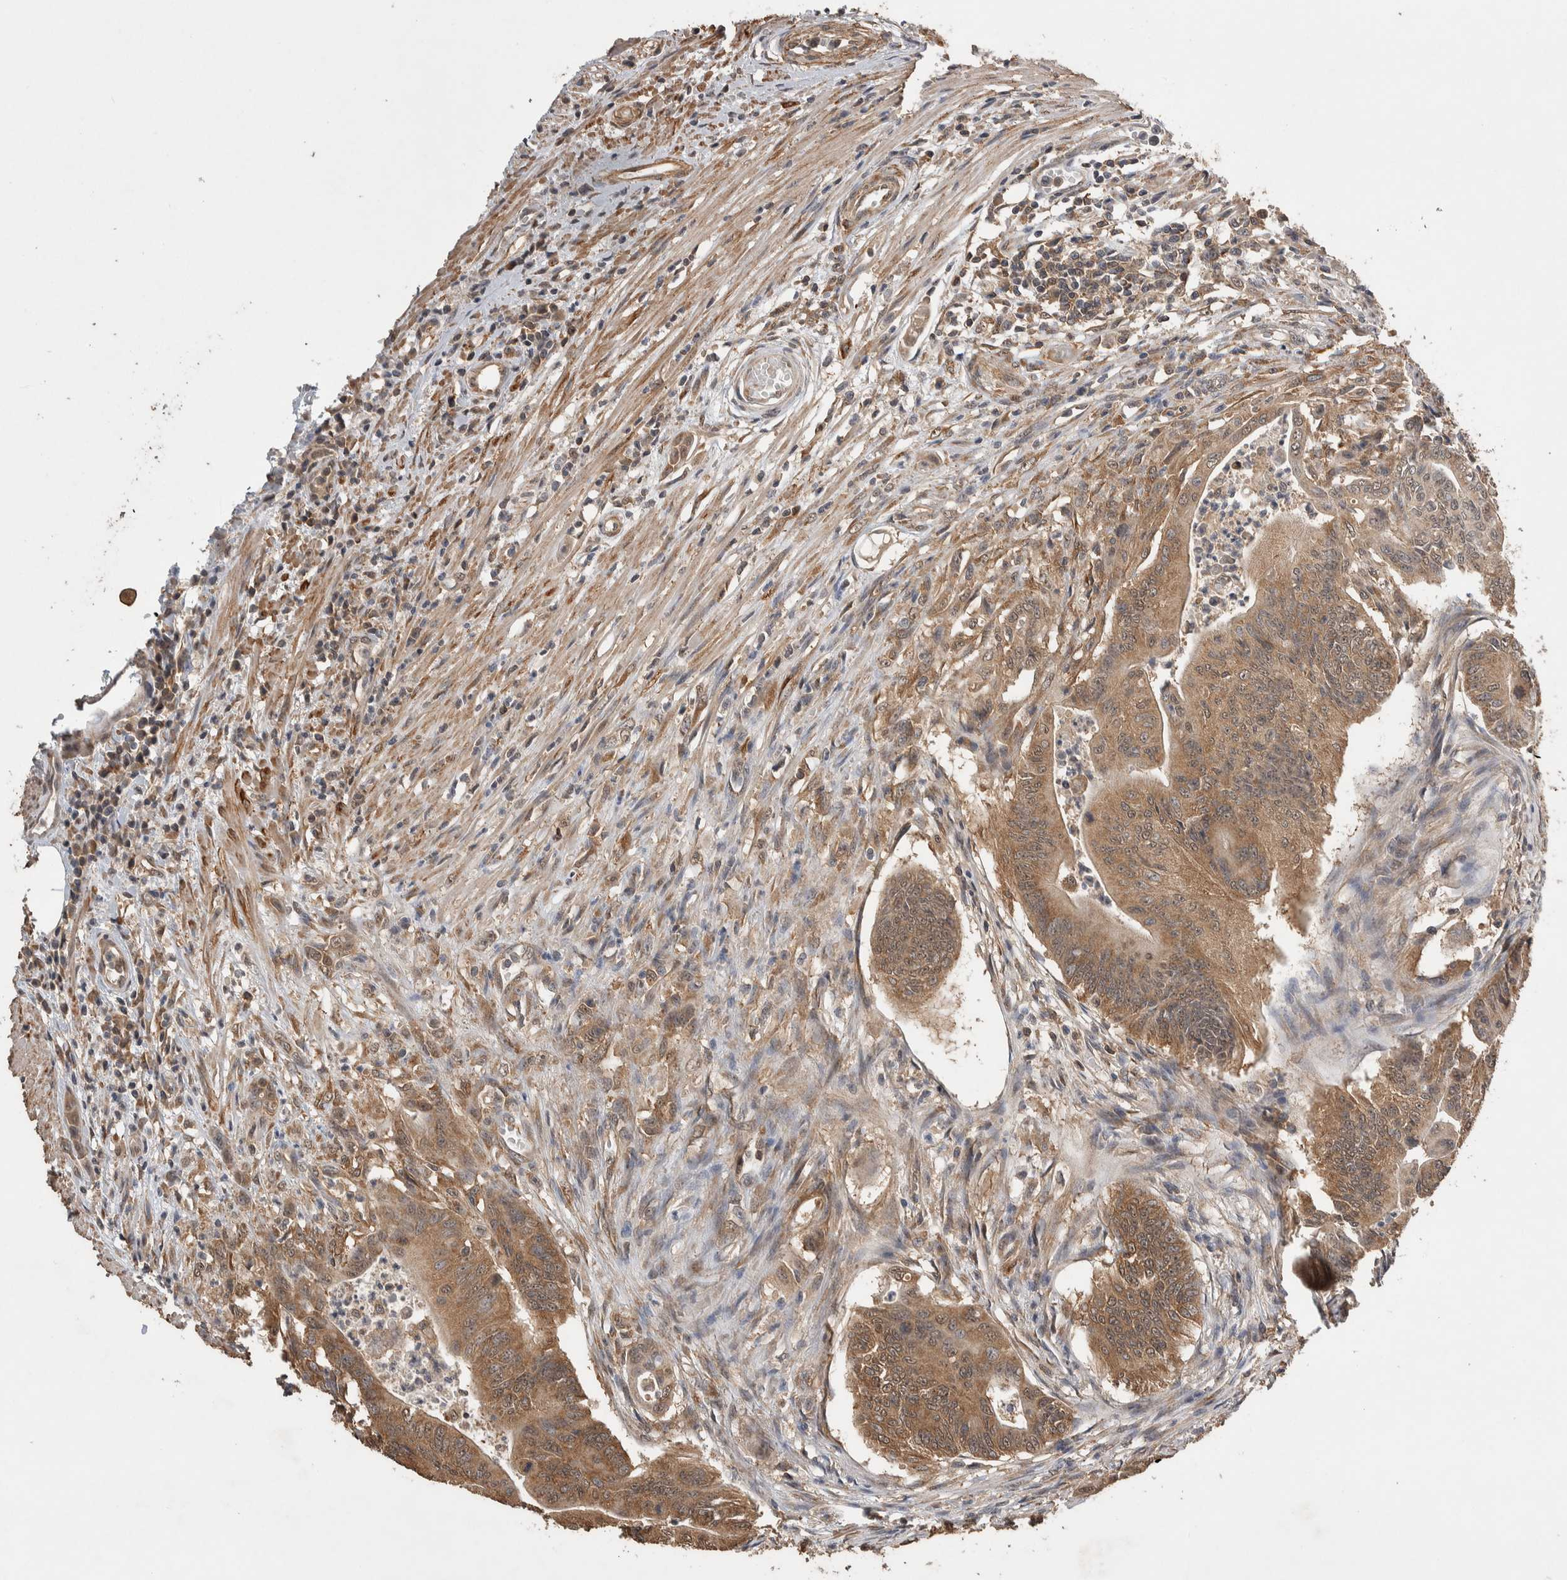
{"staining": {"intensity": "moderate", "quantity": ">75%", "location": "cytoplasmic/membranous"}, "tissue": "colorectal cancer", "cell_type": "Tumor cells", "image_type": "cancer", "snomed": [{"axis": "morphology", "description": "Adenoma, NOS"}, {"axis": "morphology", "description": "Adenocarcinoma, NOS"}, {"axis": "topography", "description": "Colon"}], "caption": "Moderate cytoplasmic/membranous positivity is seen in about >75% of tumor cells in colorectal cancer (adenocarcinoma). (brown staining indicates protein expression, while blue staining denotes nuclei).", "gene": "DVL2", "patient": {"sex": "male", "age": 79}}